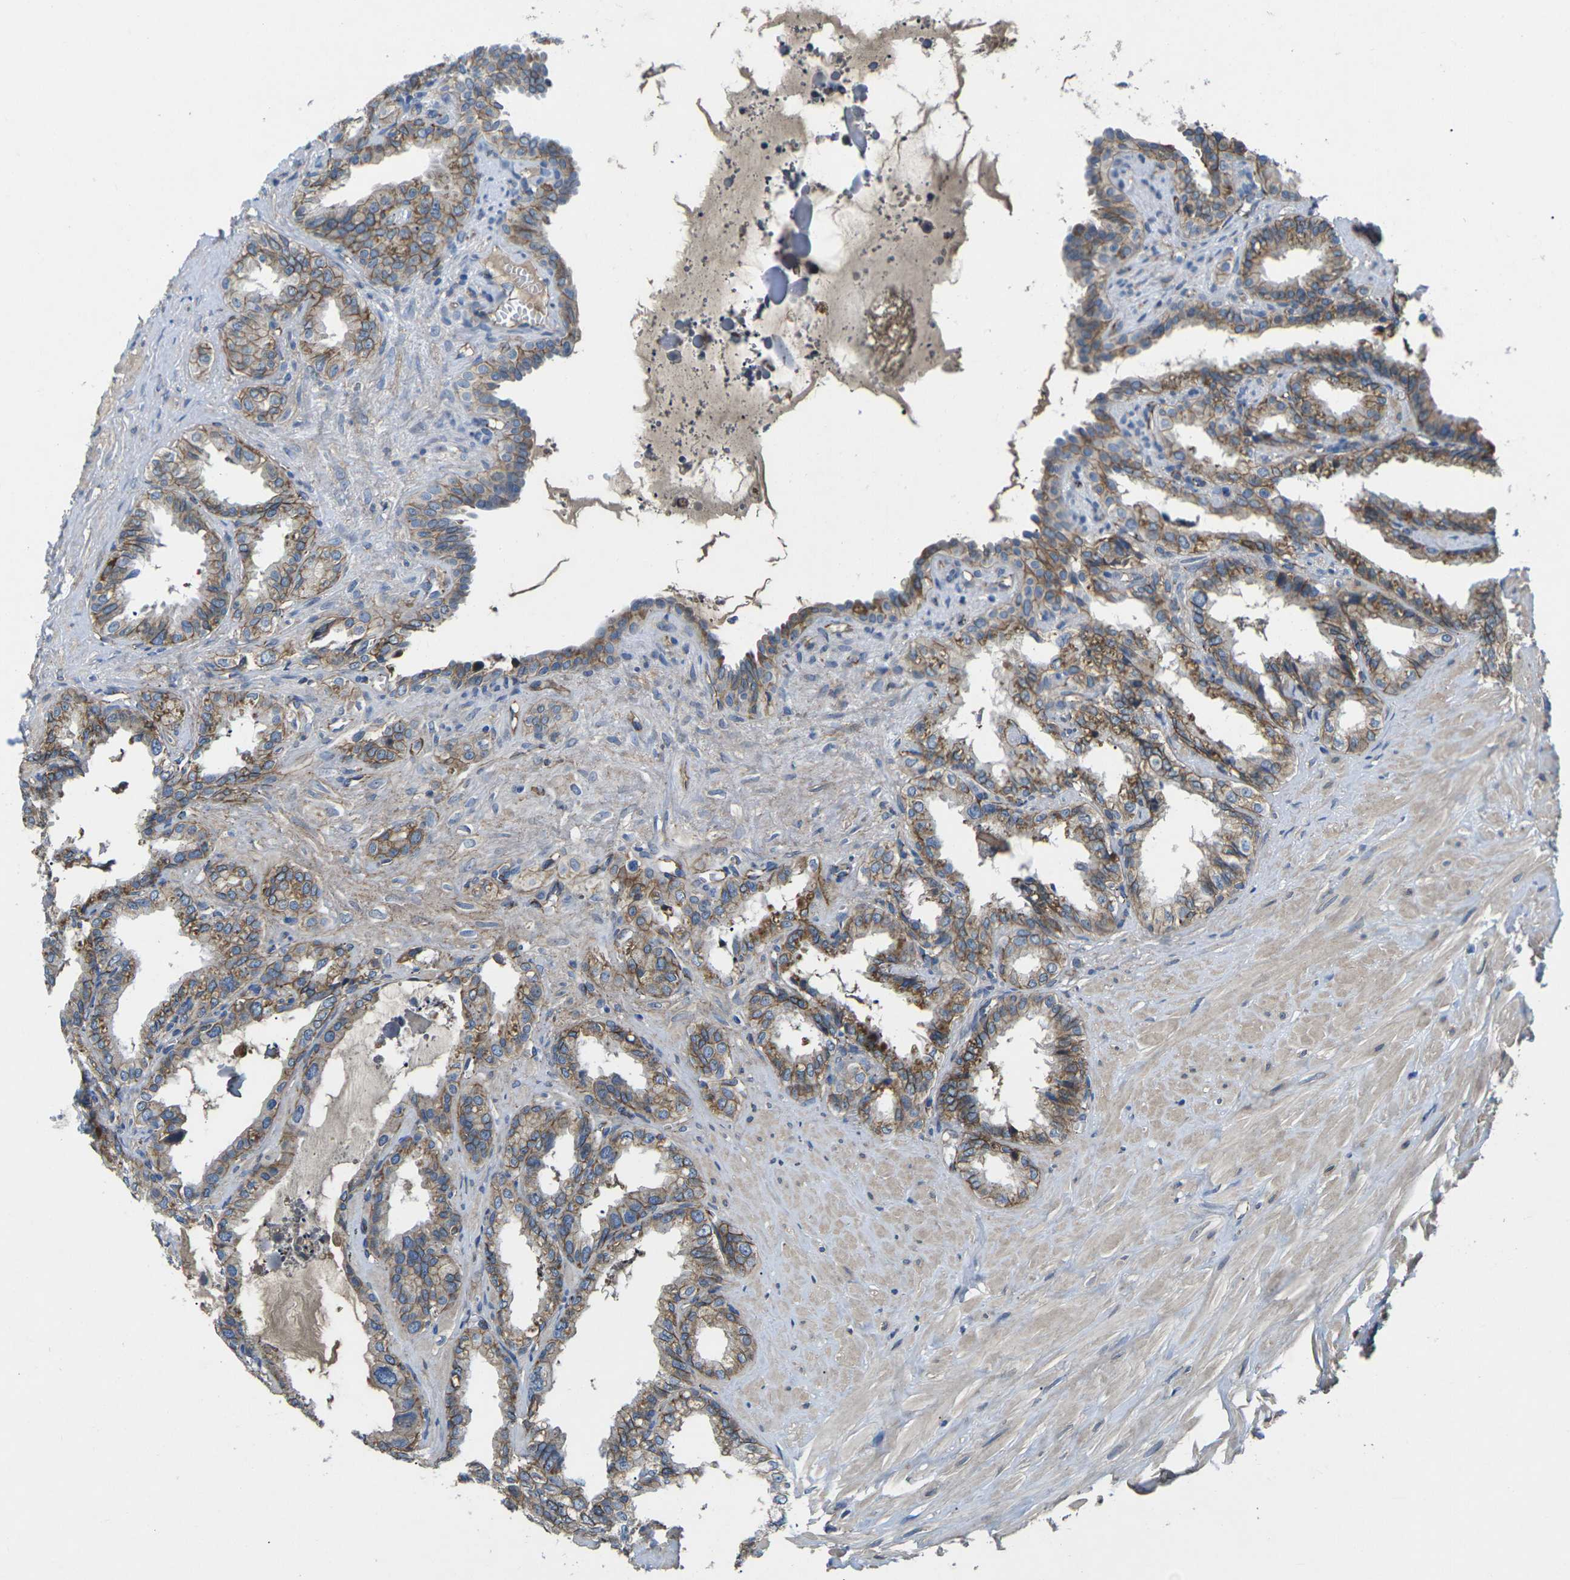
{"staining": {"intensity": "moderate", "quantity": ">75%", "location": "cytoplasmic/membranous"}, "tissue": "seminal vesicle", "cell_type": "Glandular cells", "image_type": "normal", "snomed": [{"axis": "morphology", "description": "Normal tissue, NOS"}, {"axis": "topography", "description": "Seminal veicle"}], "caption": "Immunohistochemical staining of normal human seminal vesicle displays moderate cytoplasmic/membranous protein positivity in approximately >75% of glandular cells. Nuclei are stained in blue.", "gene": "CTNND1", "patient": {"sex": "male", "age": 64}}